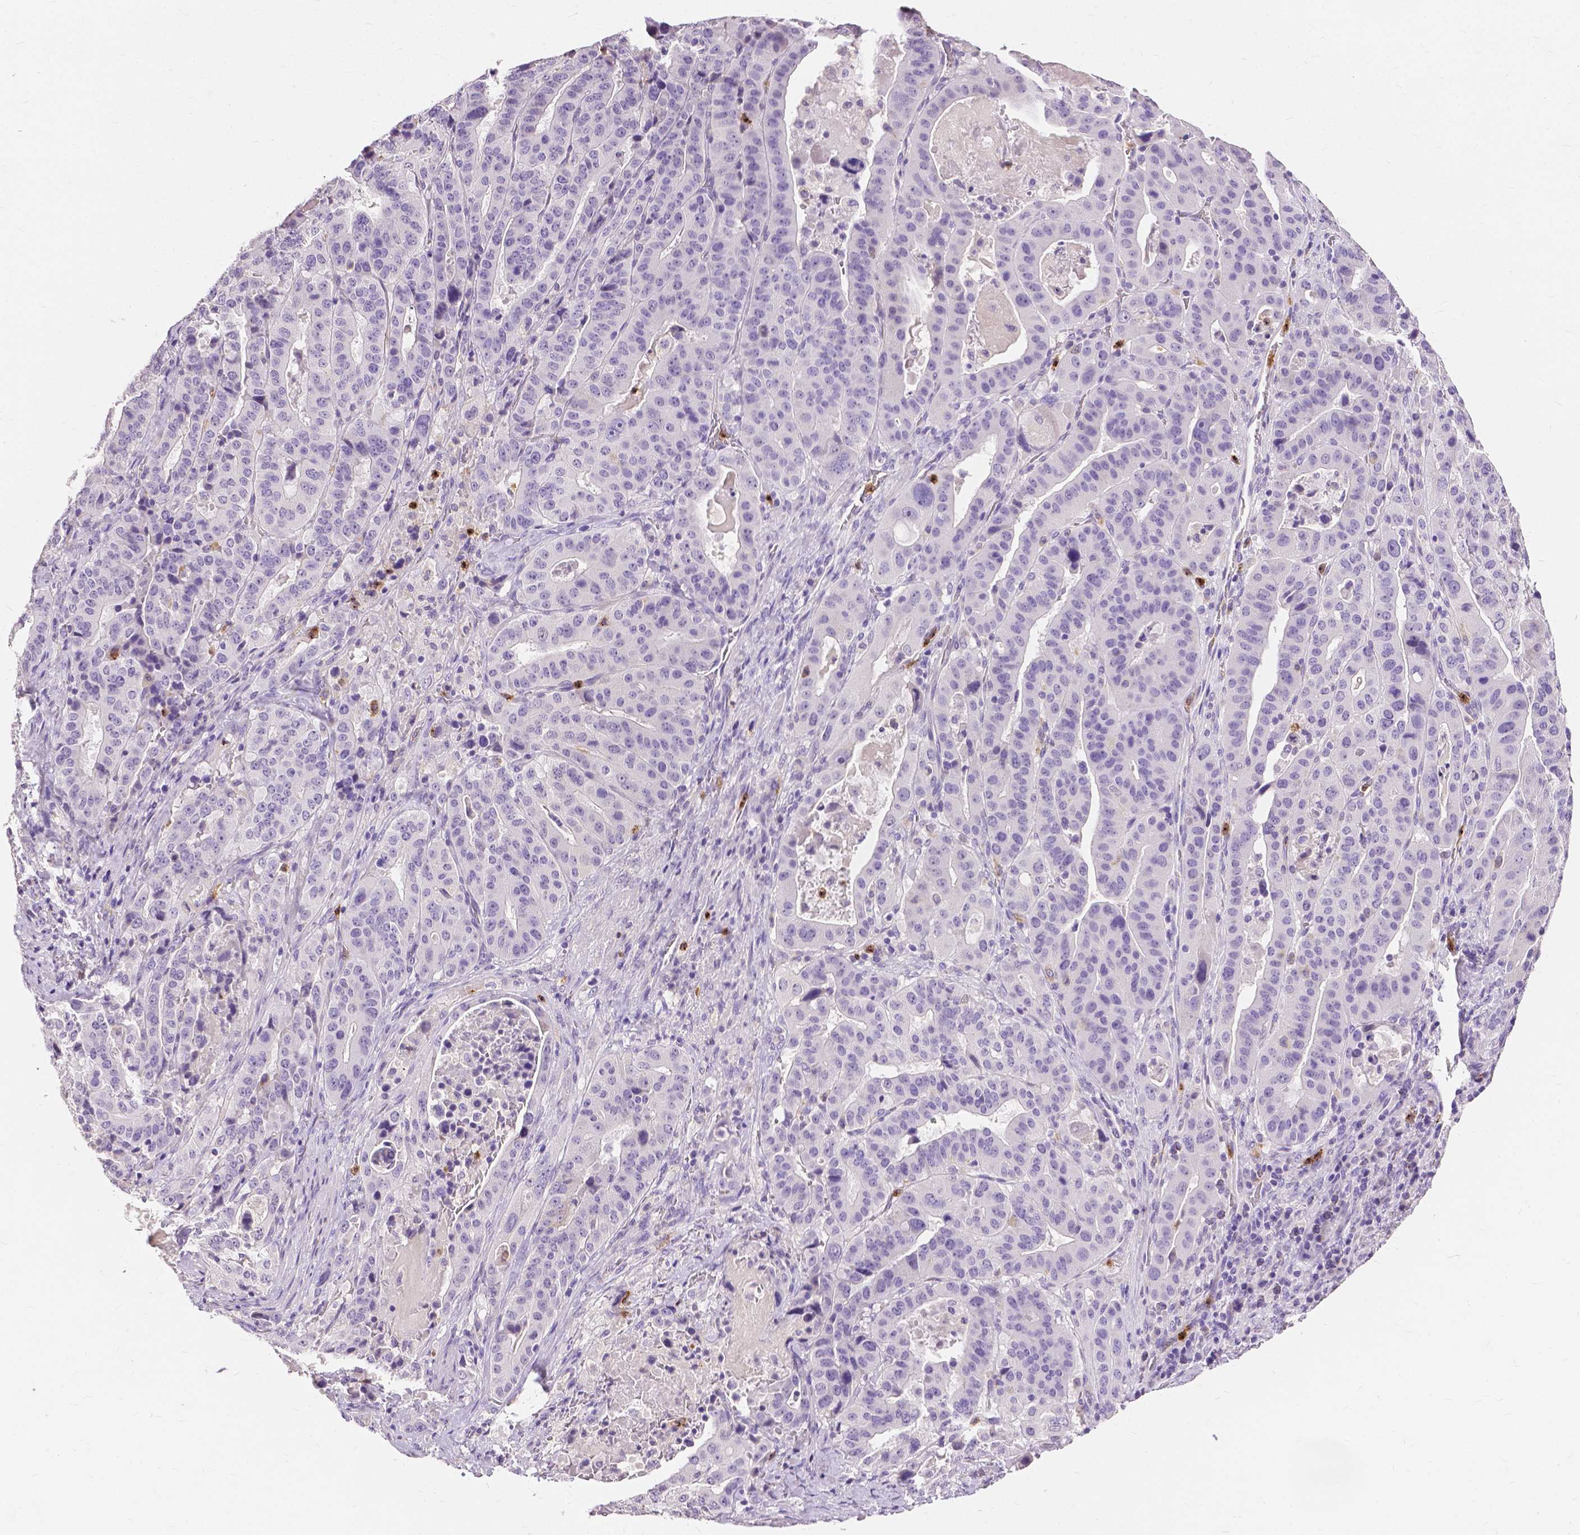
{"staining": {"intensity": "negative", "quantity": "none", "location": "none"}, "tissue": "stomach cancer", "cell_type": "Tumor cells", "image_type": "cancer", "snomed": [{"axis": "morphology", "description": "Adenocarcinoma, NOS"}, {"axis": "topography", "description": "Stomach"}], "caption": "This is a photomicrograph of IHC staining of stomach cancer, which shows no expression in tumor cells.", "gene": "CXCR2", "patient": {"sex": "male", "age": 48}}